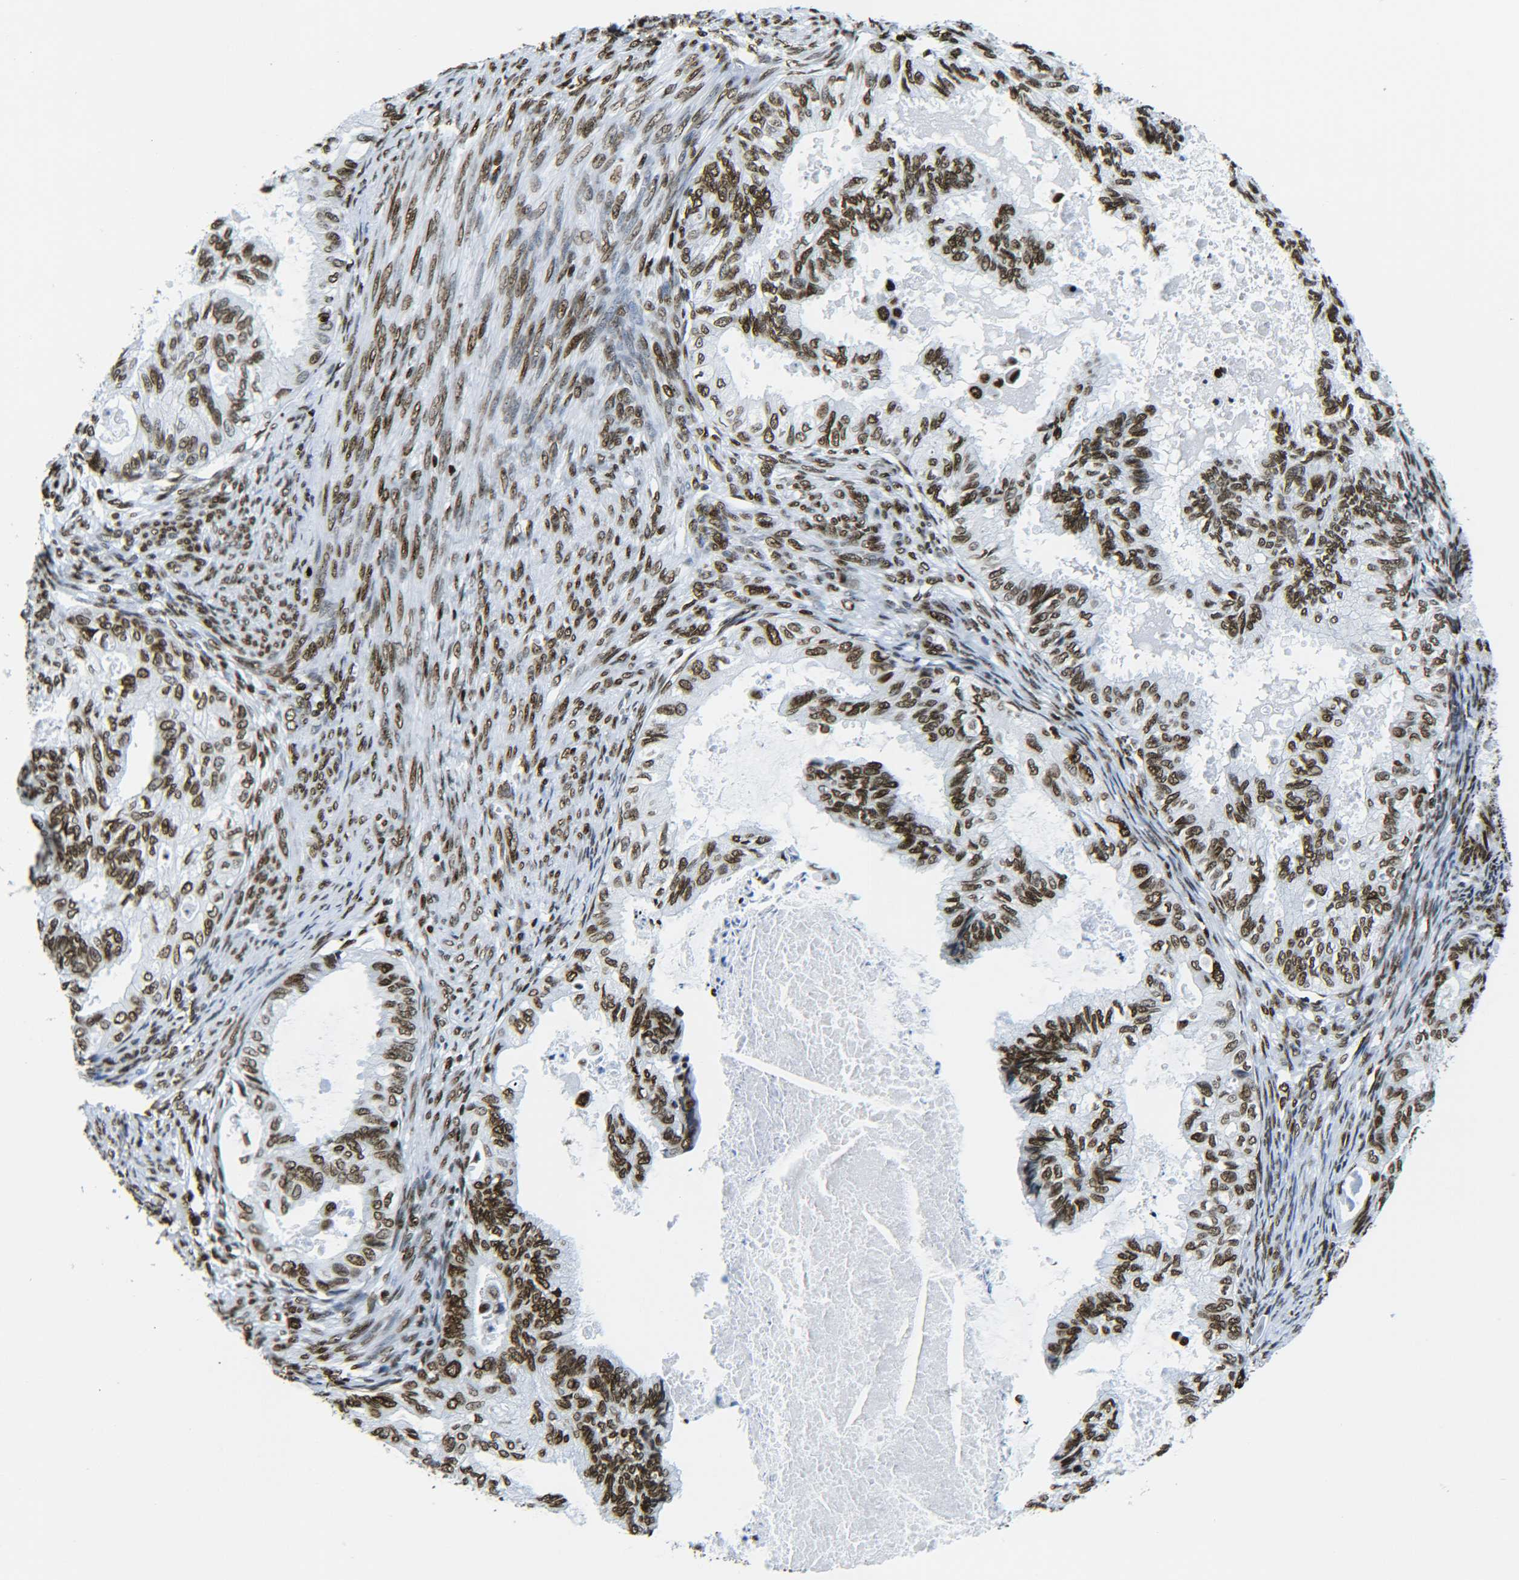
{"staining": {"intensity": "moderate", "quantity": ">75%", "location": "nuclear"}, "tissue": "cervical cancer", "cell_type": "Tumor cells", "image_type": "cancer", "snomed": [{"axis": "morphology", "description": "Normal tissue, NOS"}, {"axis": "morphology", "description": "Adenocarcinoma, NOS"}, {"axis": "topography", "description": "Cervix"}, {"axis": "topography", "description": "Endometrium"}], "caption": "Cervical adenocarcinoma stained with immunohistochemistry (IHC) reveals moderate nuclear staining in about >75% of tumor cells.", "gene": "H2AX", "patient": {"sex": "female", "age": 86}}